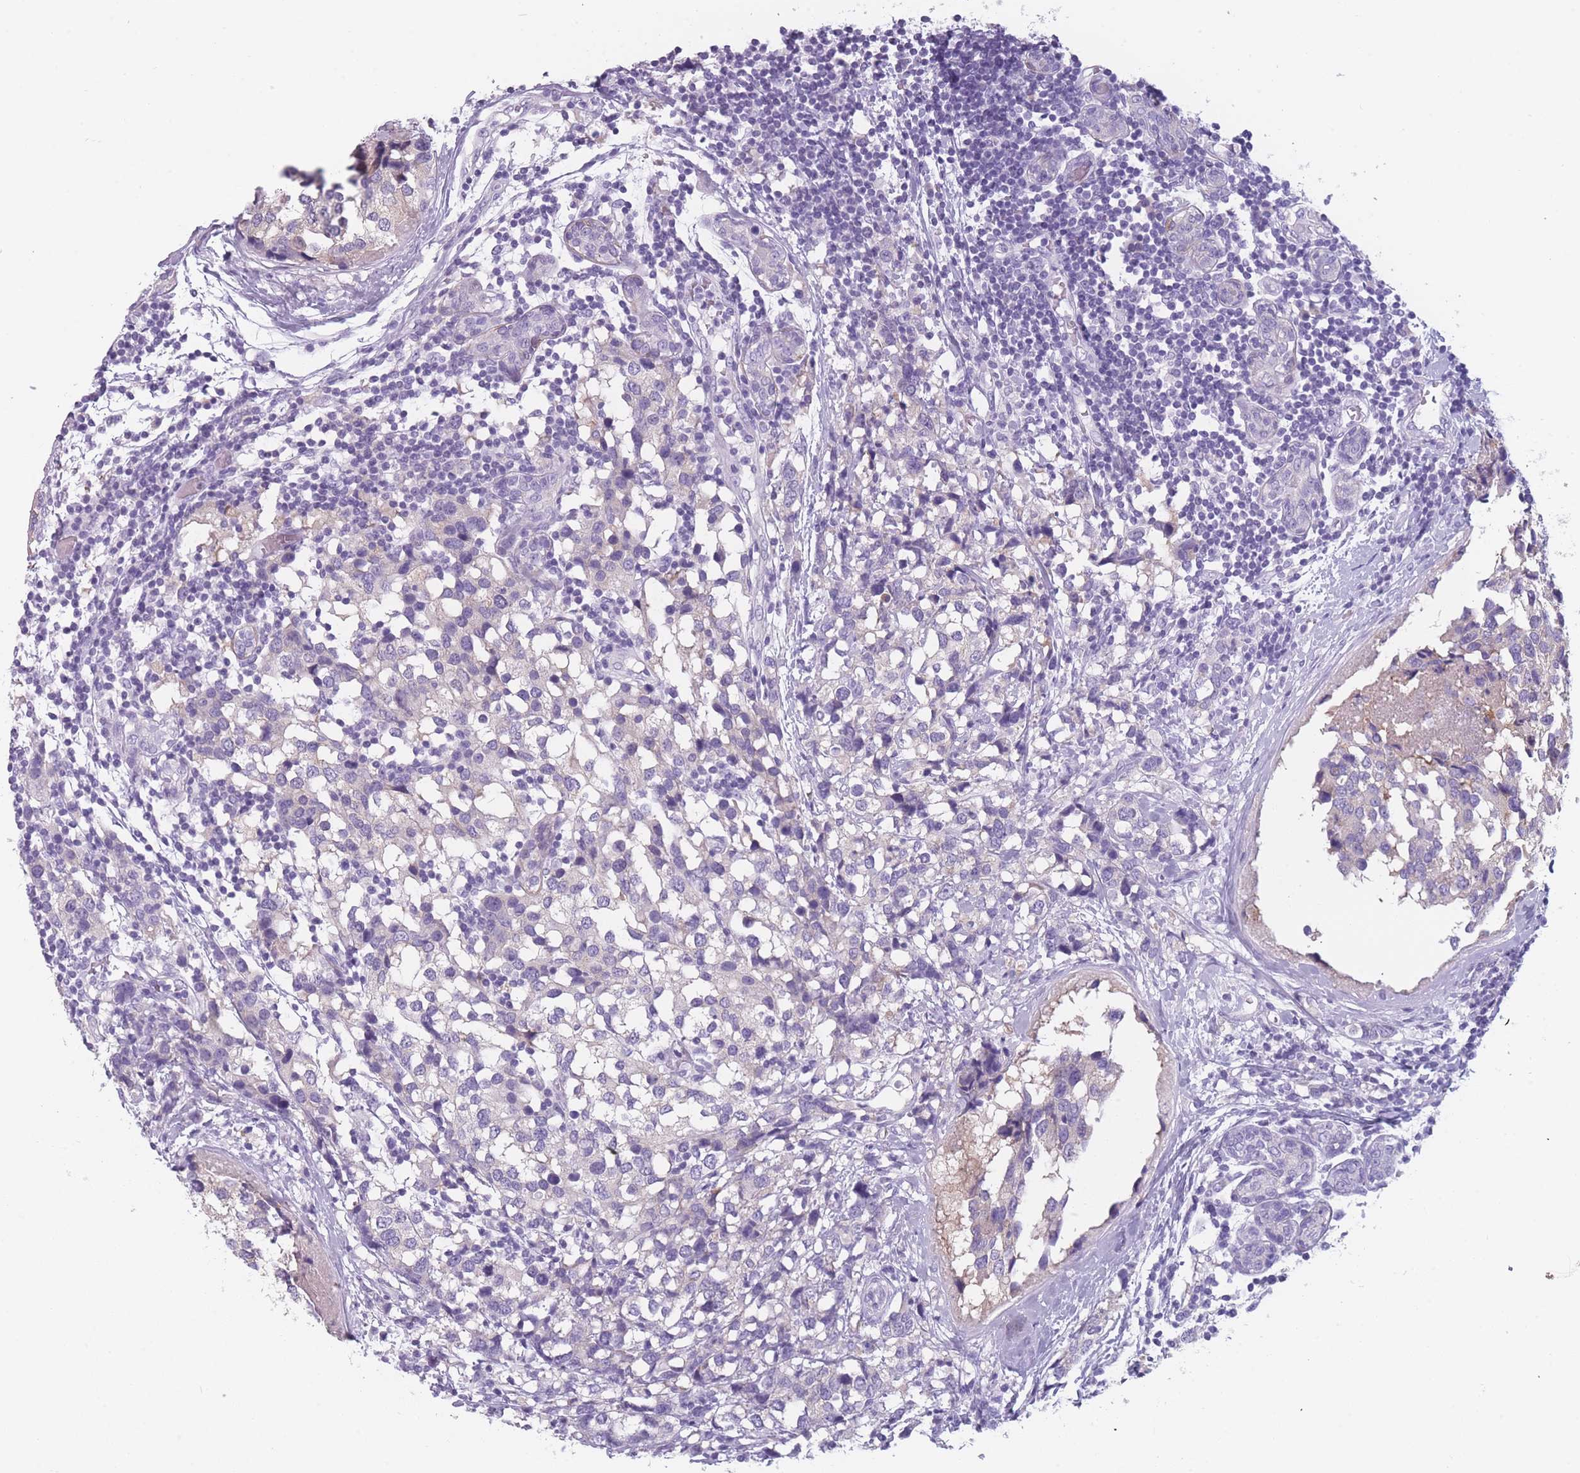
{"staining": {"intensity": "negative", "quantity": "none", "location": "none"}, "tissue": "breast cancer", "cell_type": "Tumor cells", "image_type": "cancer", "snomed": [{"axis": "morphology", "description": "Lobular carcinoma"}, {"axis": "topography", "description": "Breast"}], "caption": "Breast lobular carcinoma stained for a protein using immunohistochemistry (IHC) reveals no staining tumor cells.", "gene": "PPFIA3", "patient": {"sex": "female", "age": 59}}